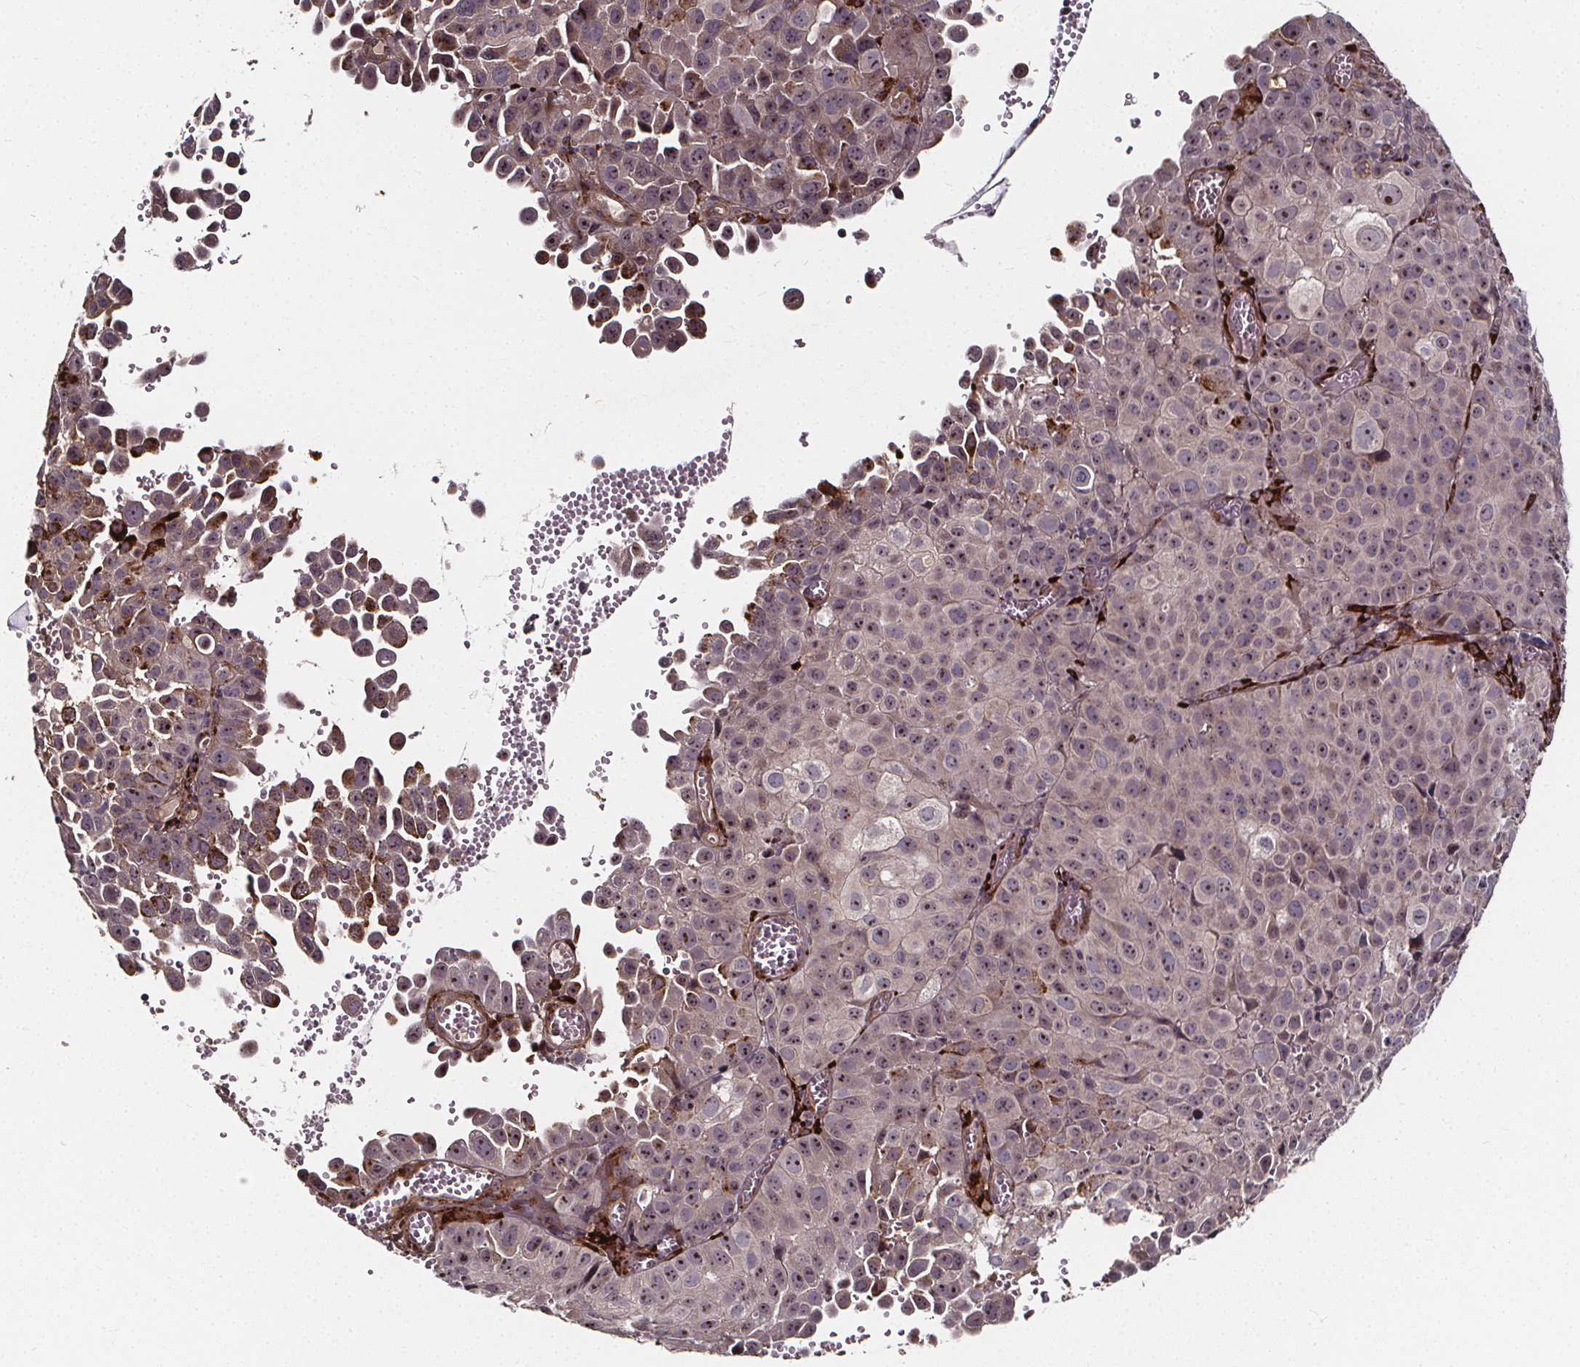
{"staining": {"intensity": "negative", "quantity": "none", "location": "none"}, "tissue": "cervical cancer", "cell_type": "Tumor cells", "image_type": "cancer", "snomed": [{"axis": "morphology", "description": "Squamous cell carcinoma, NOS"}, {"axis": "topography", "description": "Cervix"}], "caption": "Micrograph shows no protein positivity in tumor cells of cervical cancer tissue.", "gene": "AEBP1", "patient": {"sex": "female", "age": 55}}